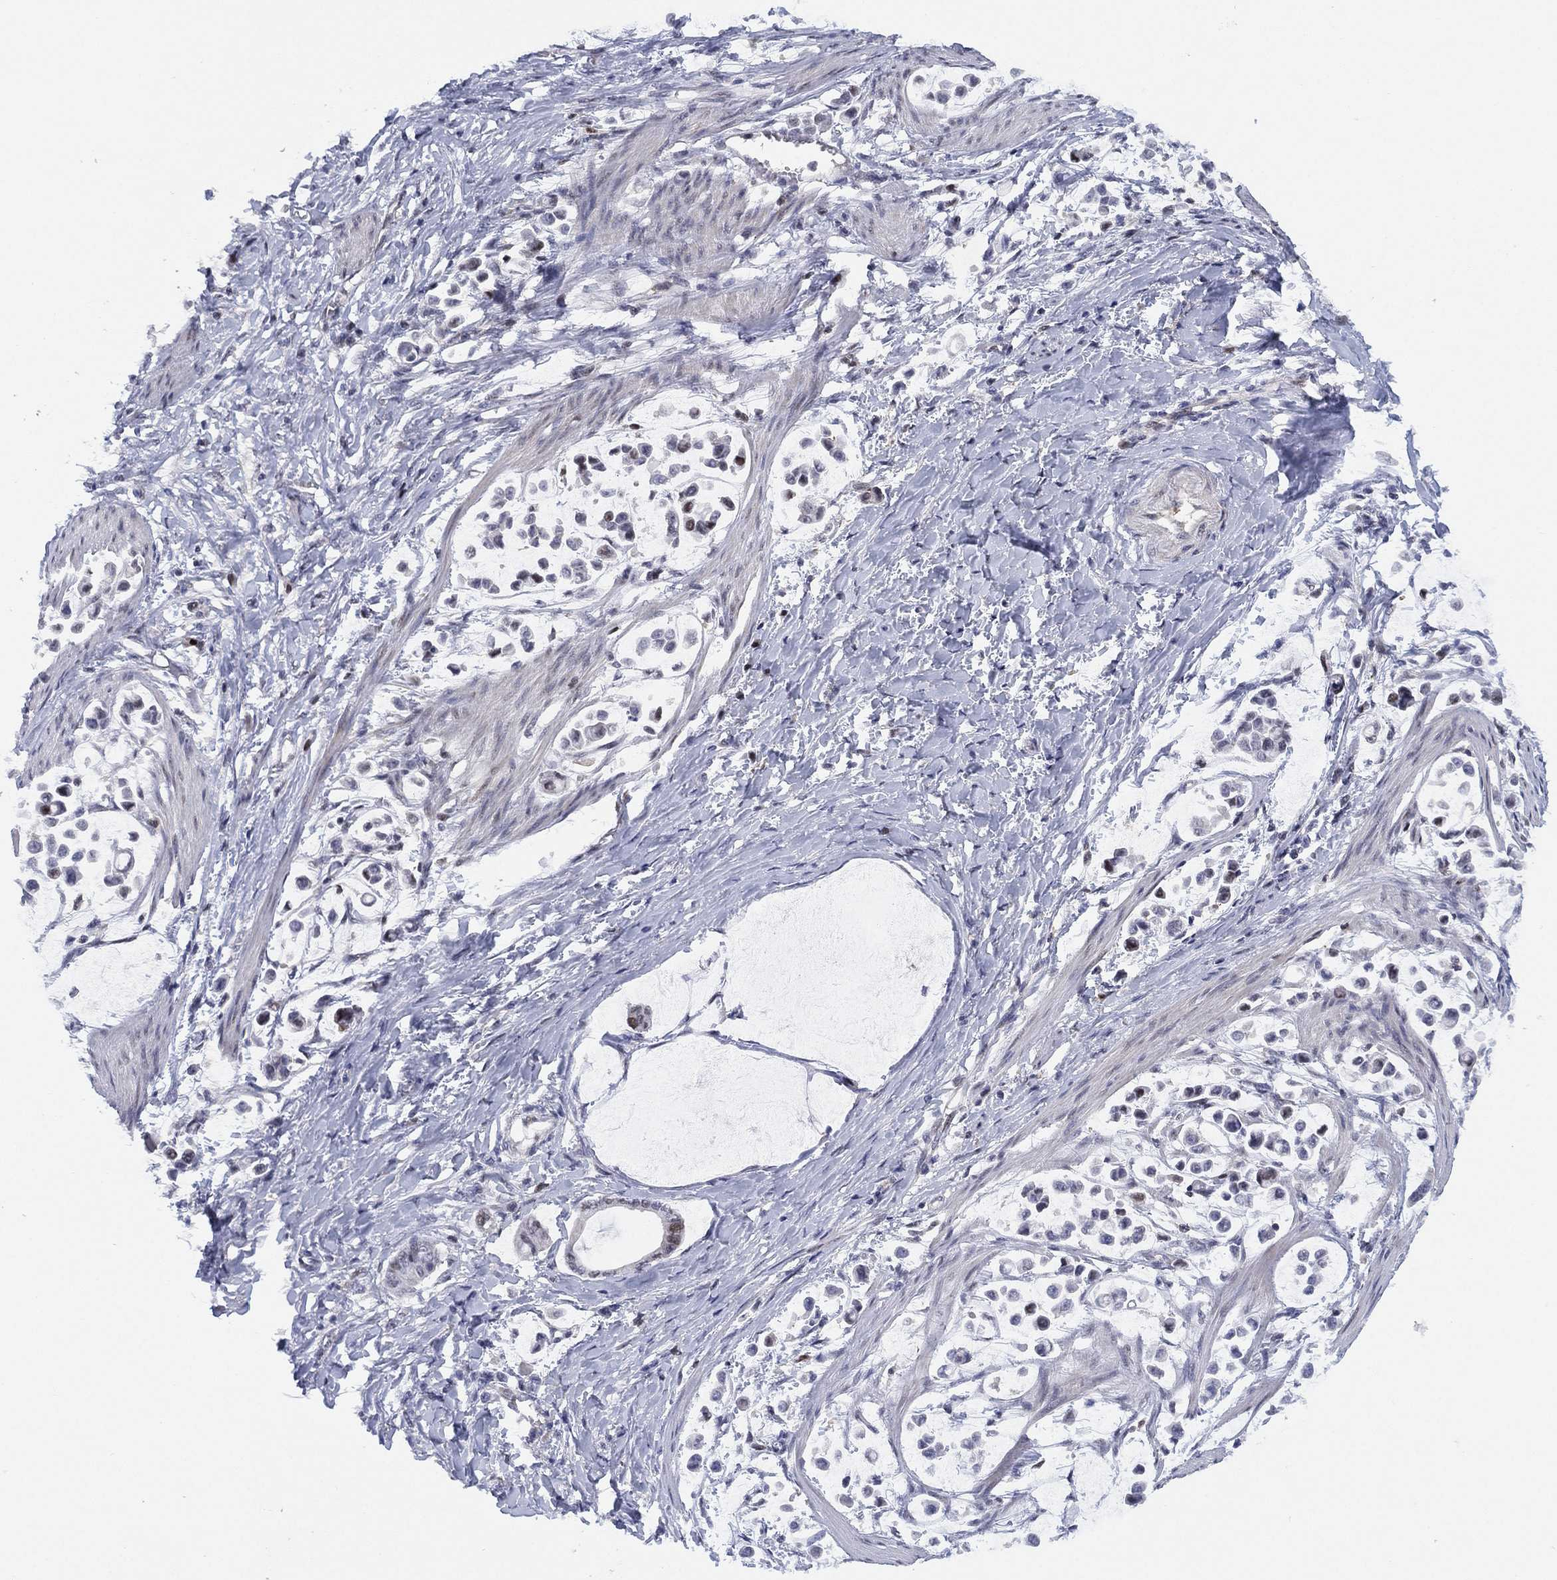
{"staining": {"intensity": "negative", "quantity": "none", "location": "none"}, "tissue": "stomach cancer", "cell_type": "Tumor cells", "image_type": "cancer", "snomed": [{"axis": "morphology", "description": "Adenocarcinoma, NOS"}, {"axis": "topography", "description": "Stomach"}], "caption": "An image of stomach cancer stained for a protein demonstrates no brown staining in tumor cells.", "gene": "SLC4A4", "patient": {"sex": "male", "age": 82}}